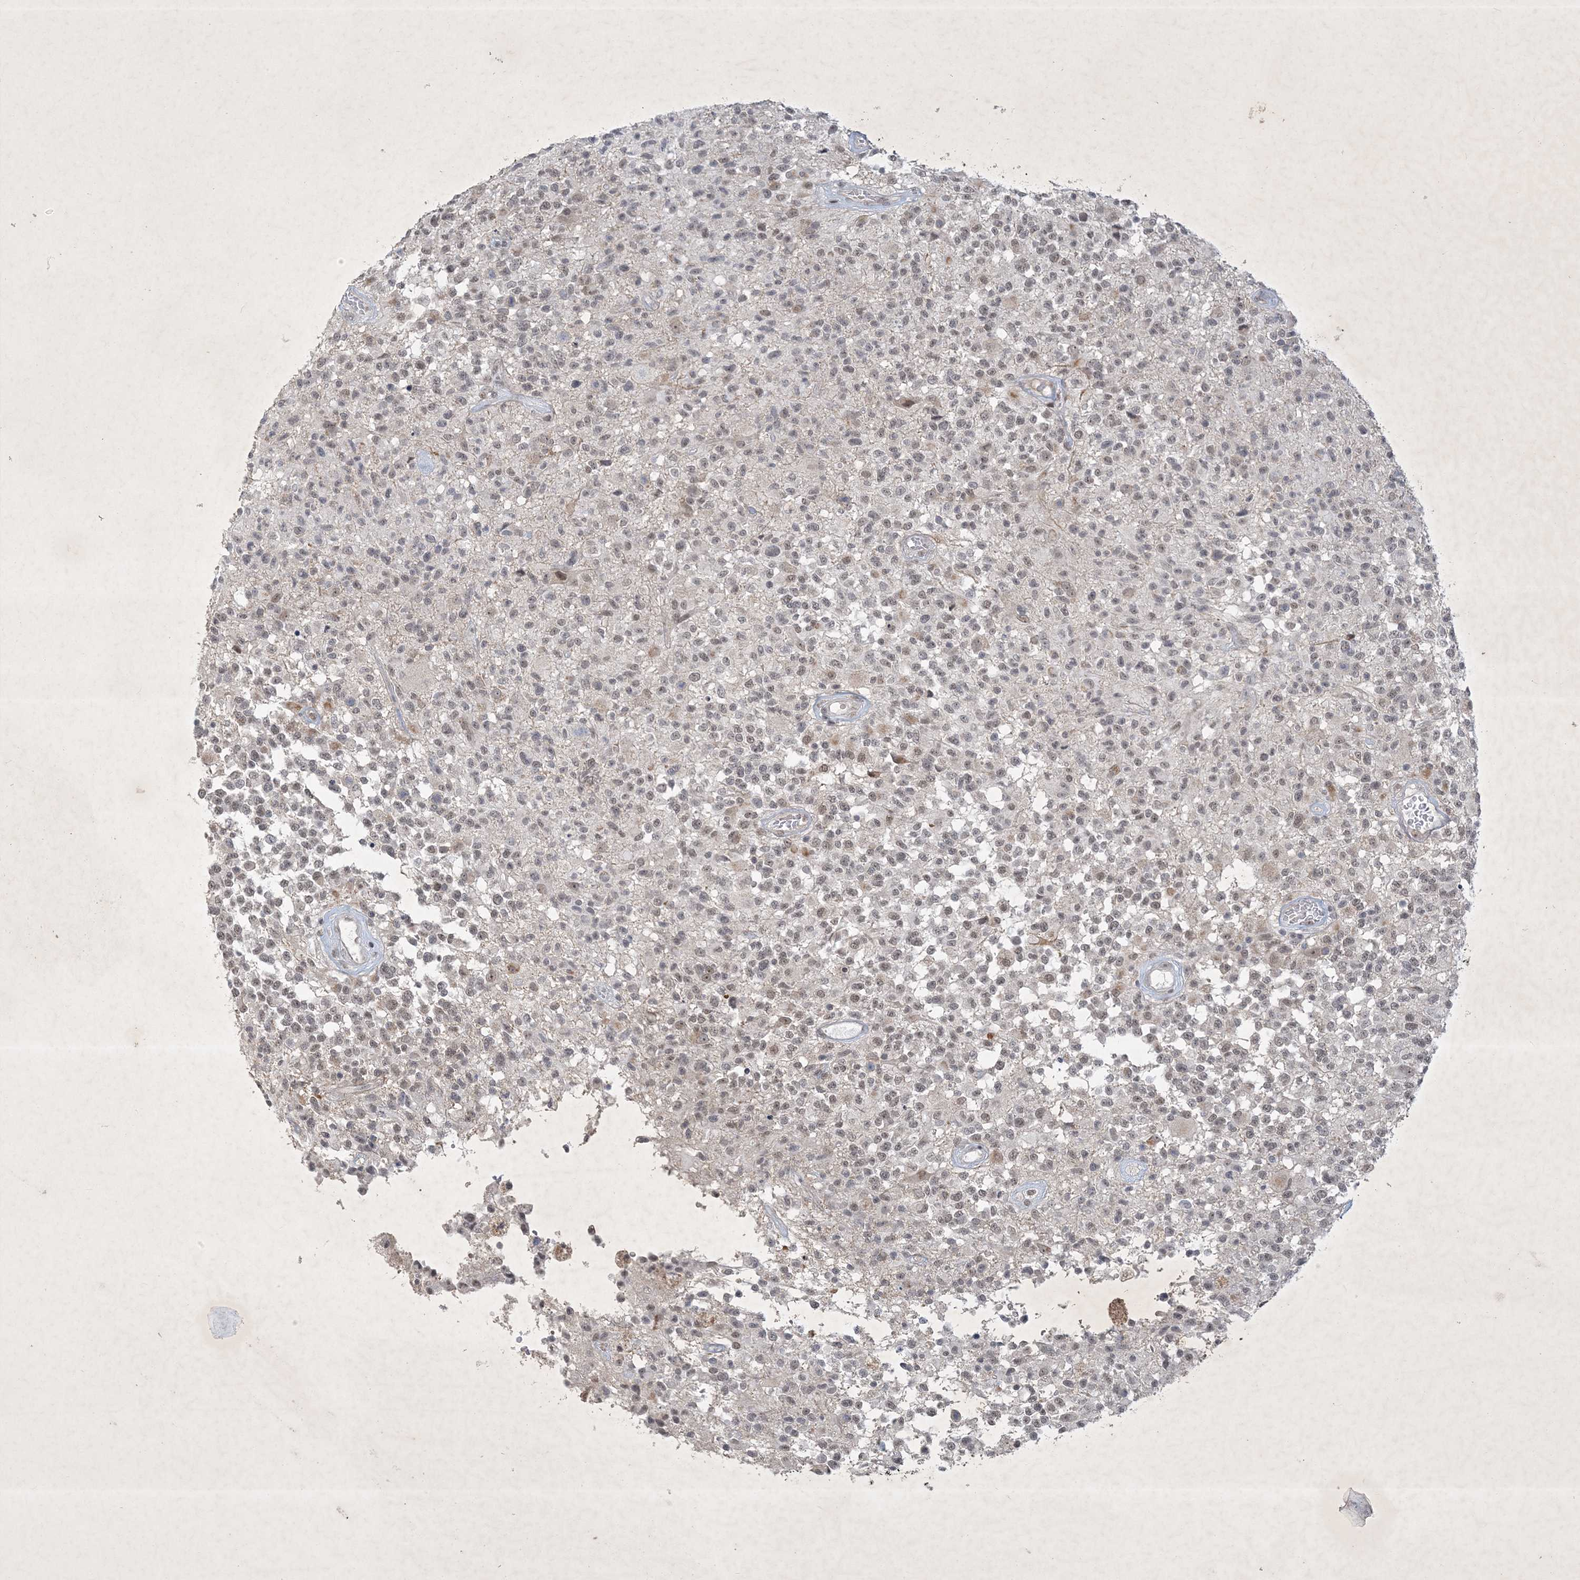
{"staining": {"intensity": "weak", "quantity": "<25%", "location": "nuclear"}, "tissue": "glioma", "cell_type": "Tumor cells", "image_type": "cancer", "snomed": [{"axis": "morphology", "description": "Glioma, malignant, High grade"}, {"axis": "morphology", "description": "Glioblastoma, NOS"}, {"axis": "topography", "description": "Brain"}], "caption": "Glioma was stained to show a protein in brown. There is no significant staining in tumor cells.", "gene": "ZBTB9", "patient": {"sex": "male", "age": 60}}